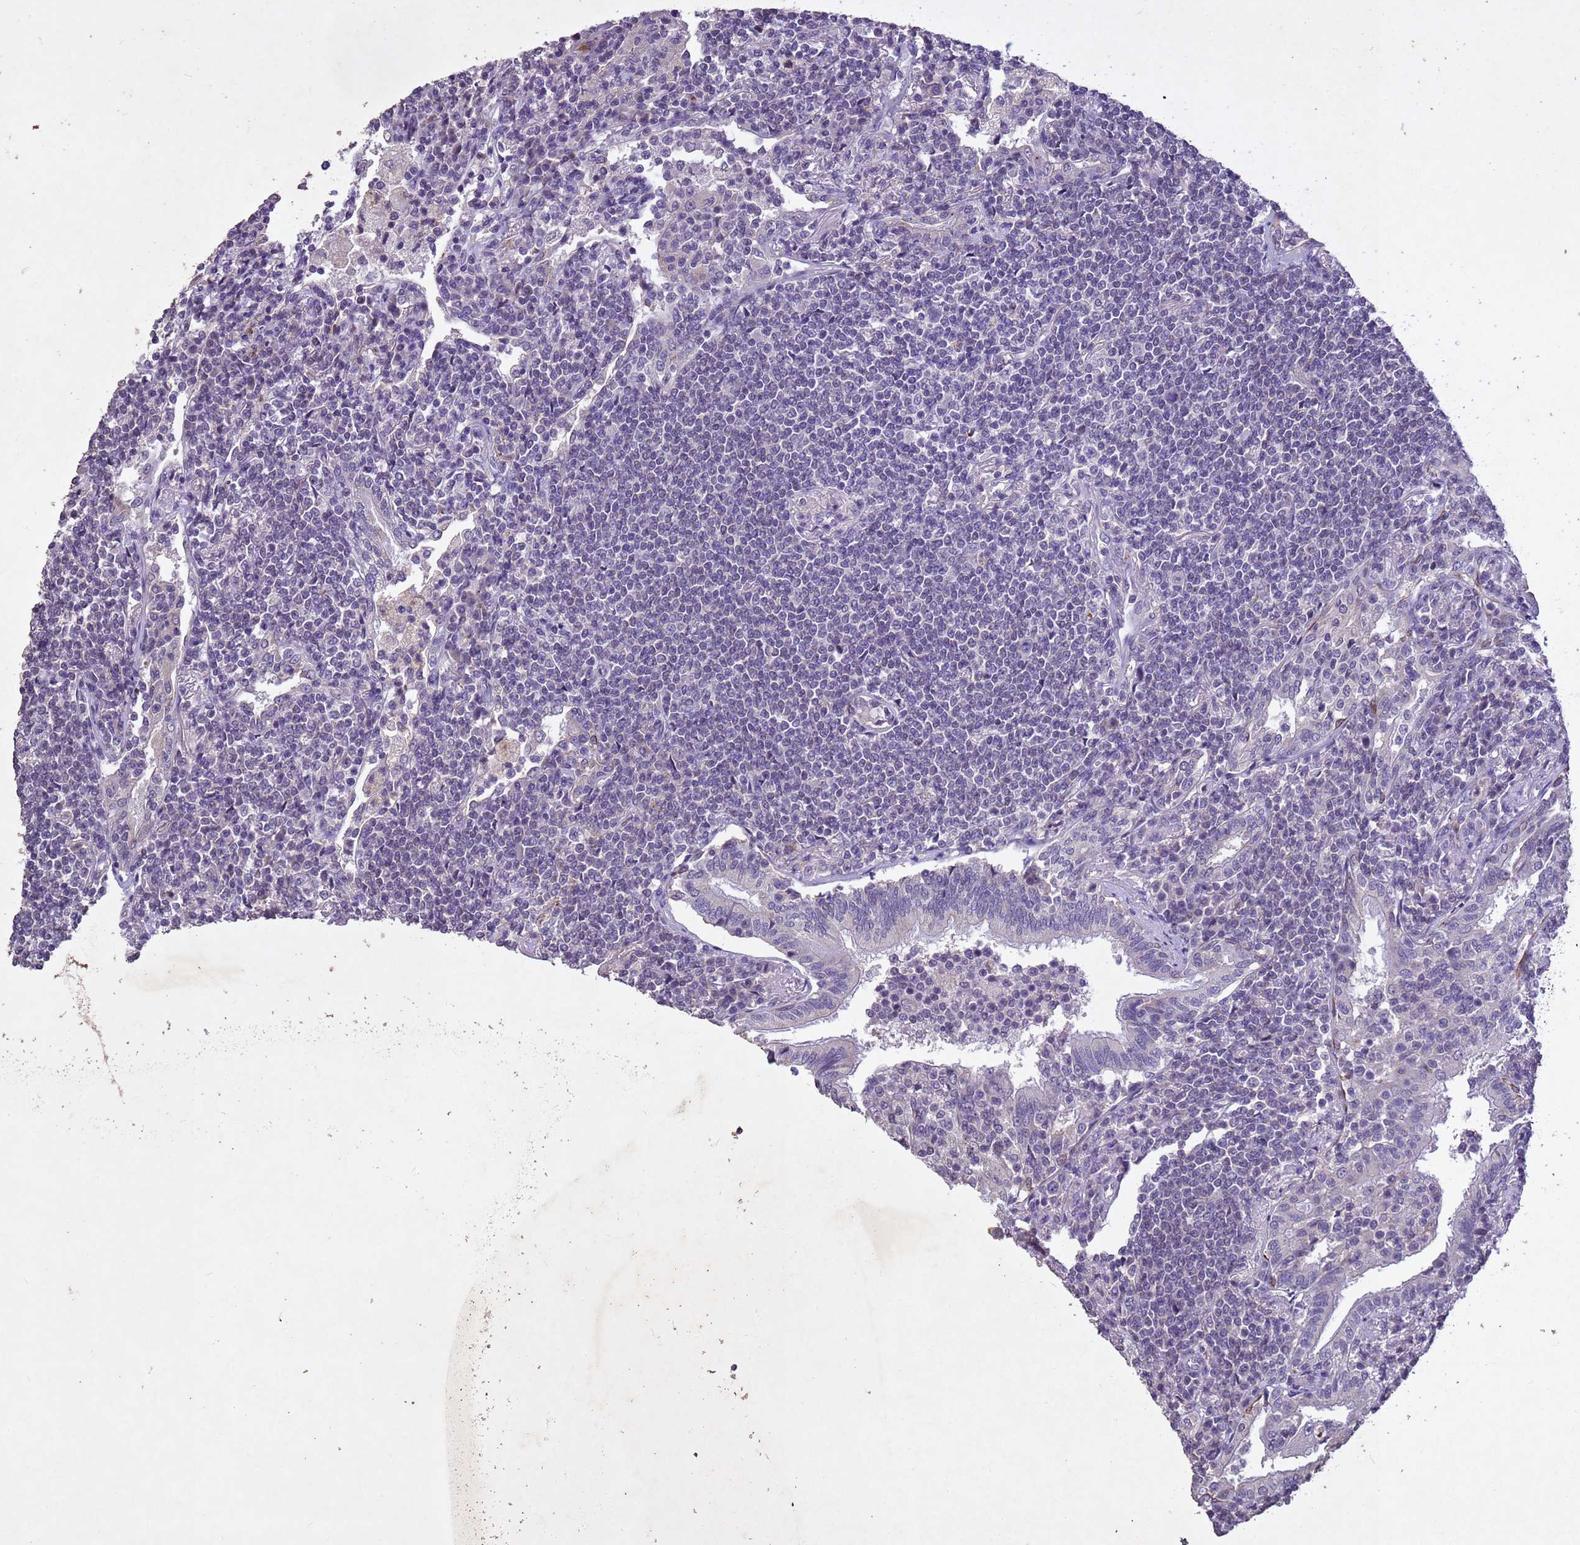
{"staining": {"intensity": "negative", "quantity": "none", "location": "none"}, "tissue": "lymphoma", "cell_type": "Tumor cells", "image_type": "cancer", "snomed": [{"axis": "morphology", "description": "Malignant lymphoma, non-Hodgkin's type, Low grade"}, {"axis": "topography", "description": "Lung"}], "caption": "IHC image of malignant lymphoma, non-Hodgkin's type (low-grade) stained for a protein (brown), which displays no positivity in tumor cells.", "gene": "NLRP11", "patient": {"sex": "female", "age": 71}}